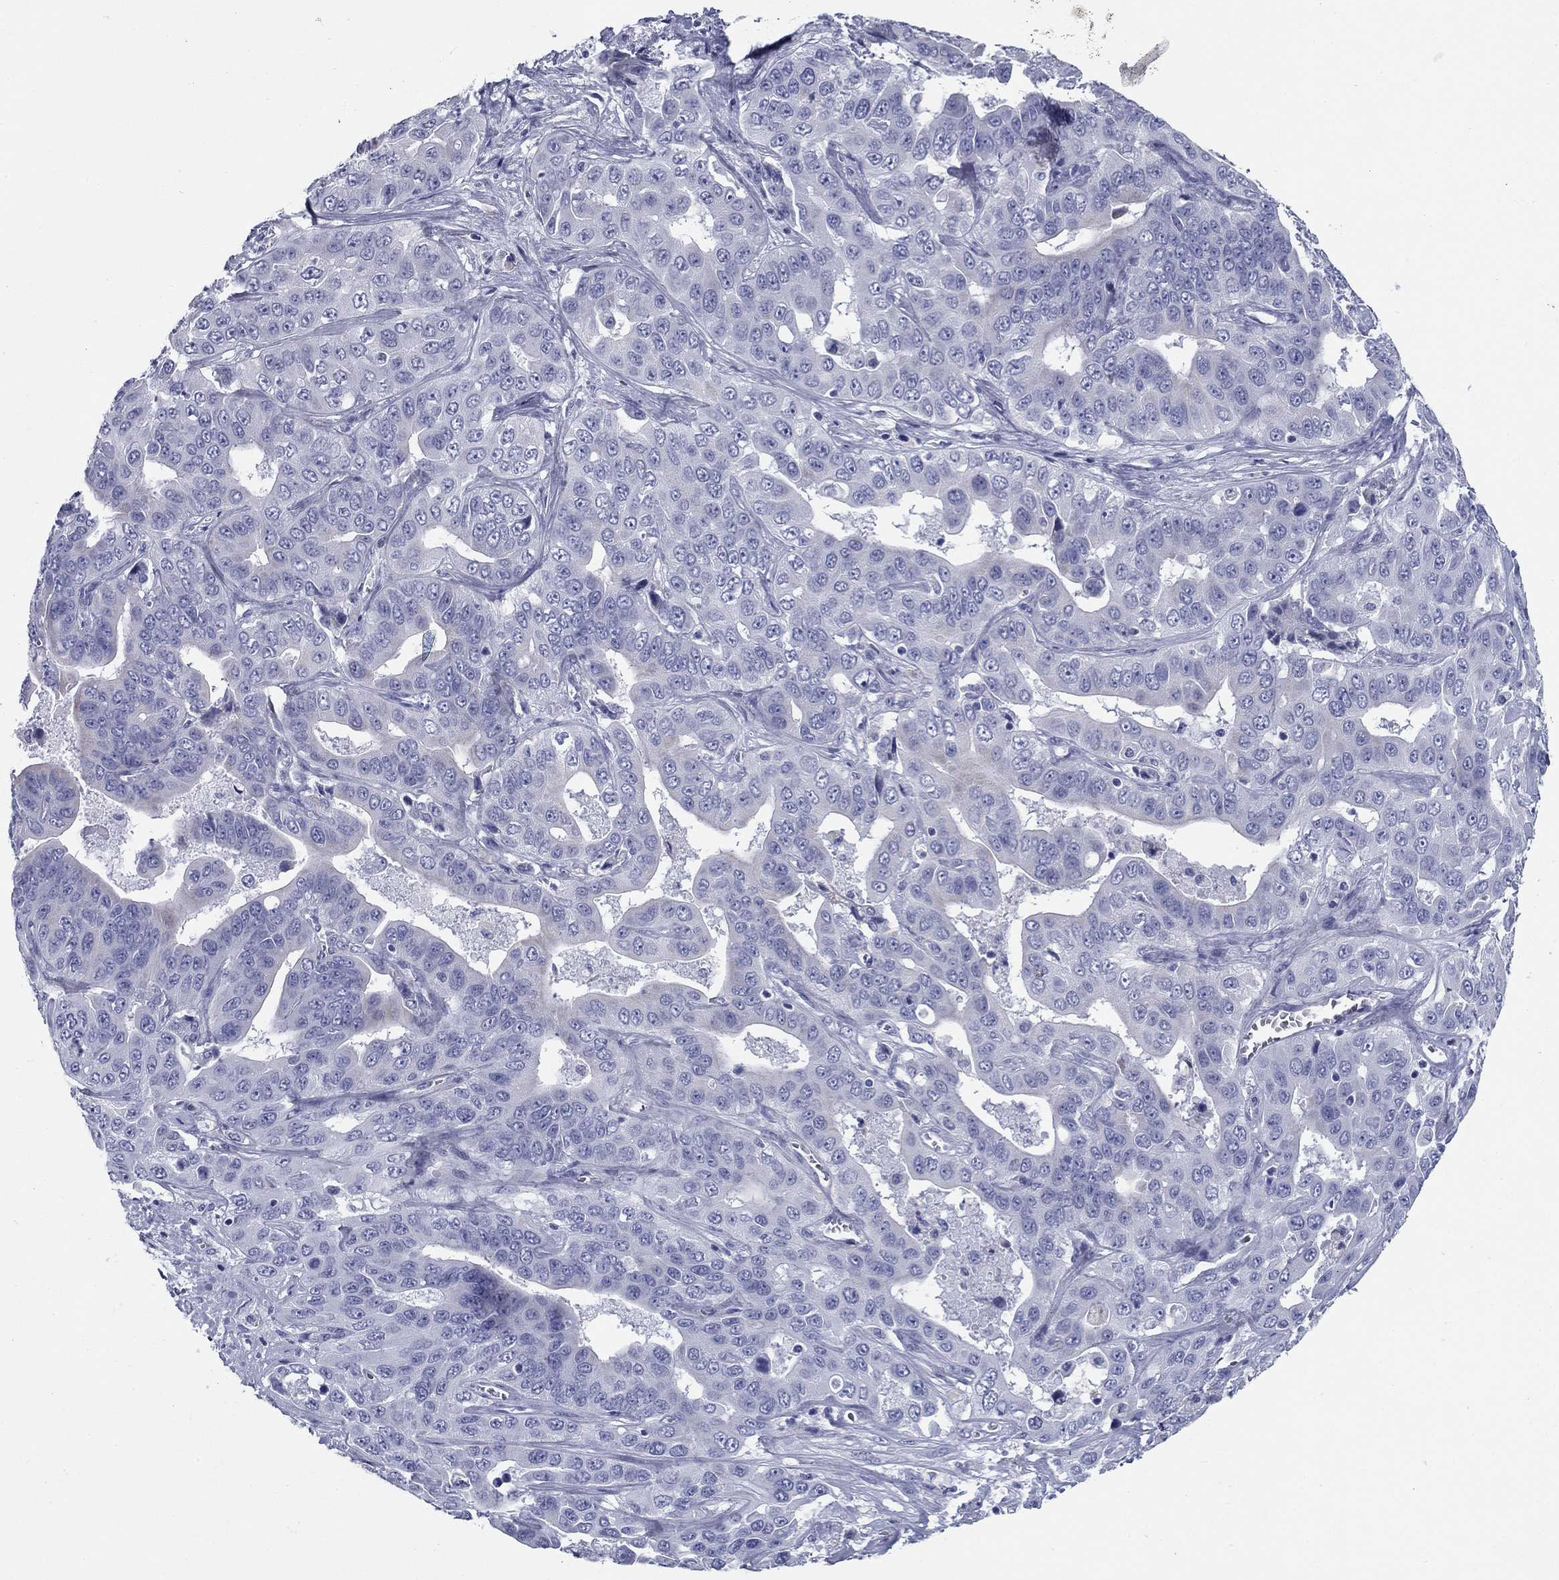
{"staining": {"intensity": "negative", "quantity": "none", "location": "none"}, "tissue": "liver cancer", "cell_type": "Tumor cells", "image_type": "cancer", "snomed": [{"axis": "morphology", "description": "Cholangiocarcinoma"}, {"axis": "topography", "description": "Liver"}], "caption": "Tumor cells show no significant expression in liver cancer (cholangiocarcinoma).", "gene": "ZP2", "patient": {"sex": "female", "age": 52}}